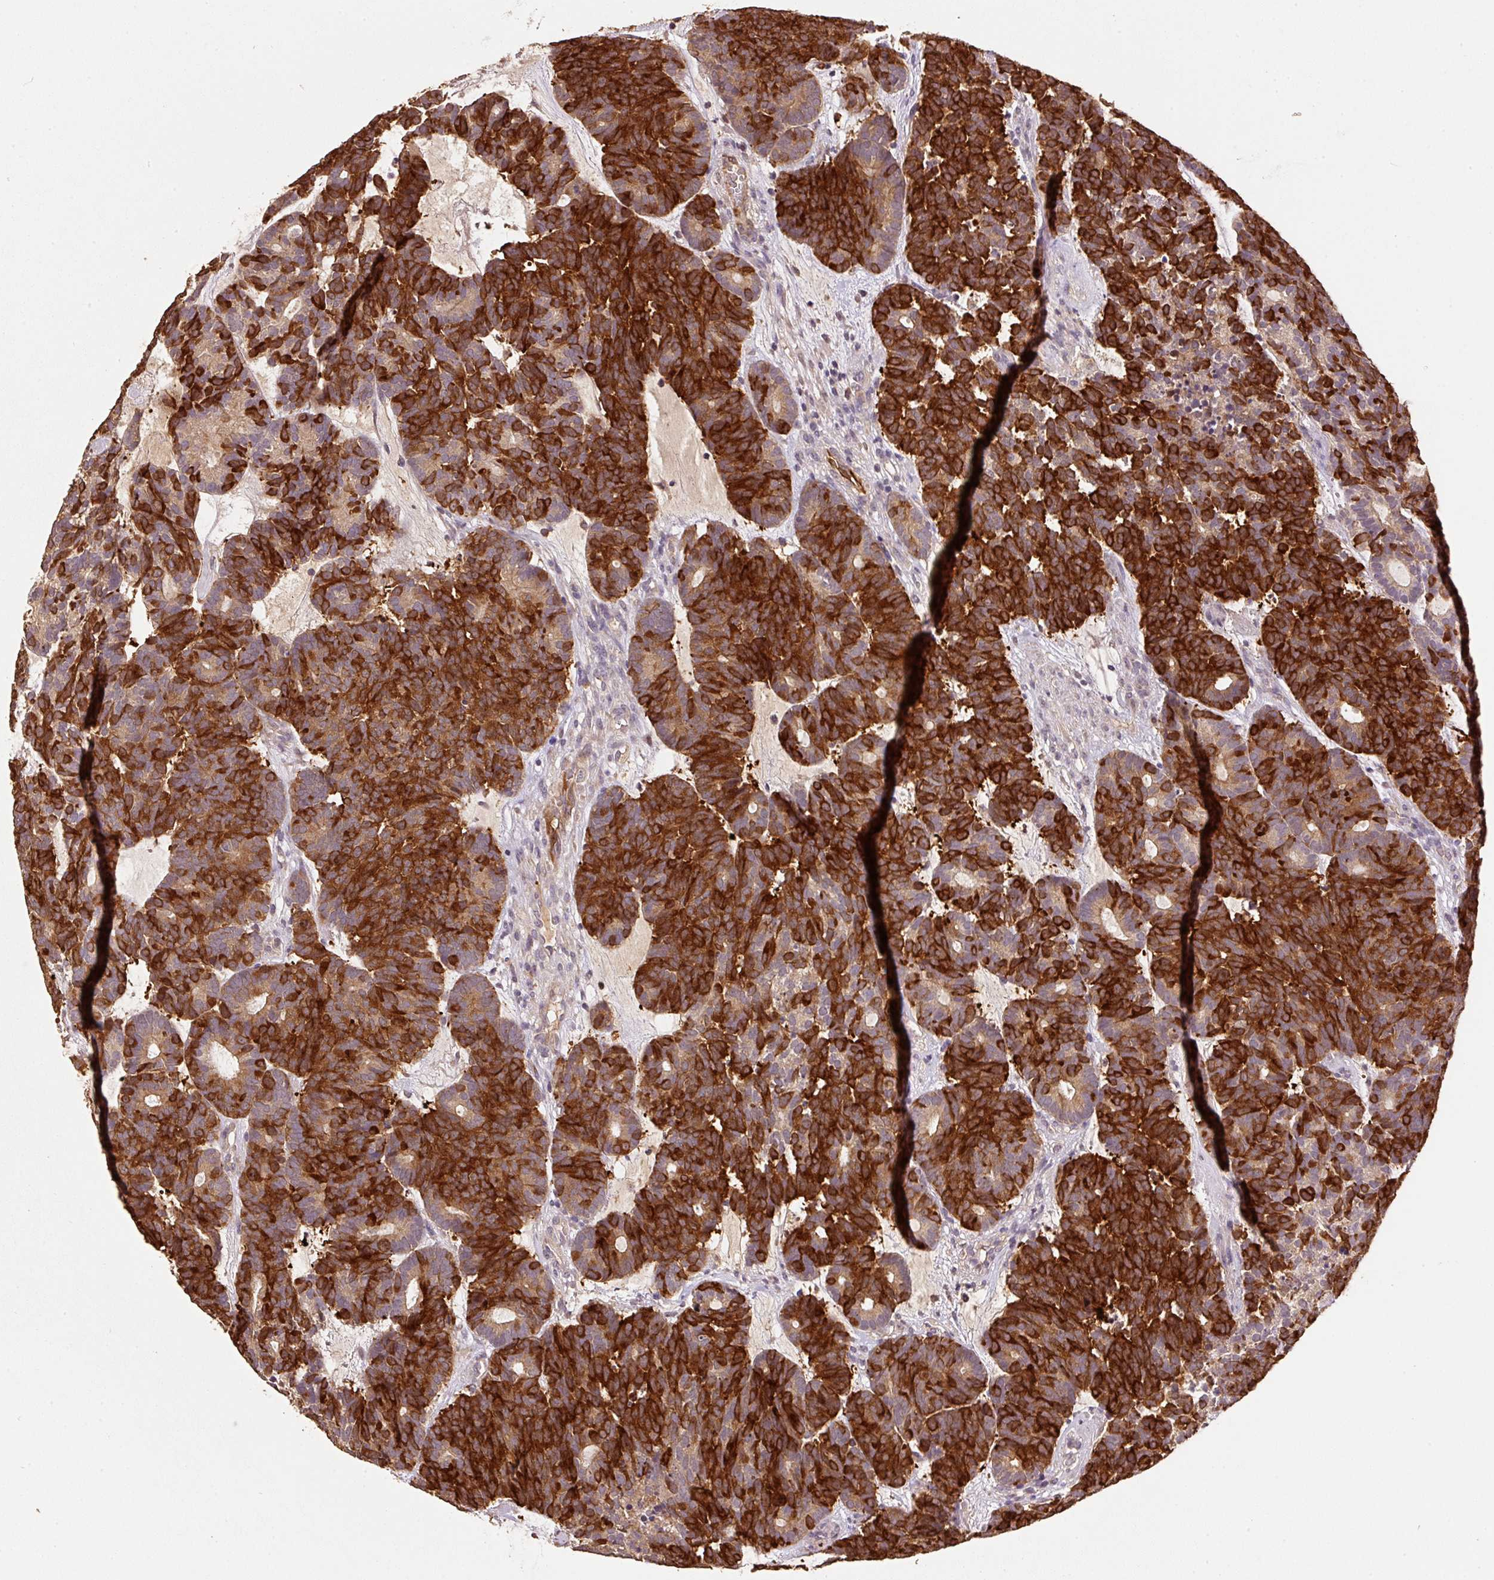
{"staining": {"intensity": "strong", "quantity": ">75%", "location": "cytoplasmic/membranous,nuclear"}, "tissue": "head and neck cancer", "cell_type": "Tumor cells", "image_type": "cancer", "snomed": [{"axis": "morphology", "description": "Adenocarcinoma, NOS"}, {"axis": "topography", "description": "Head-Neck"}], "caption": "Human head and neck adenocarcinoma stained with a brown dye exhibits strong cytoplasmic/membranous and nuclear positive staining in about >75% of tumor cells.", "gene": "HERC2", "patient": {"sex": "female", "age": 81}}